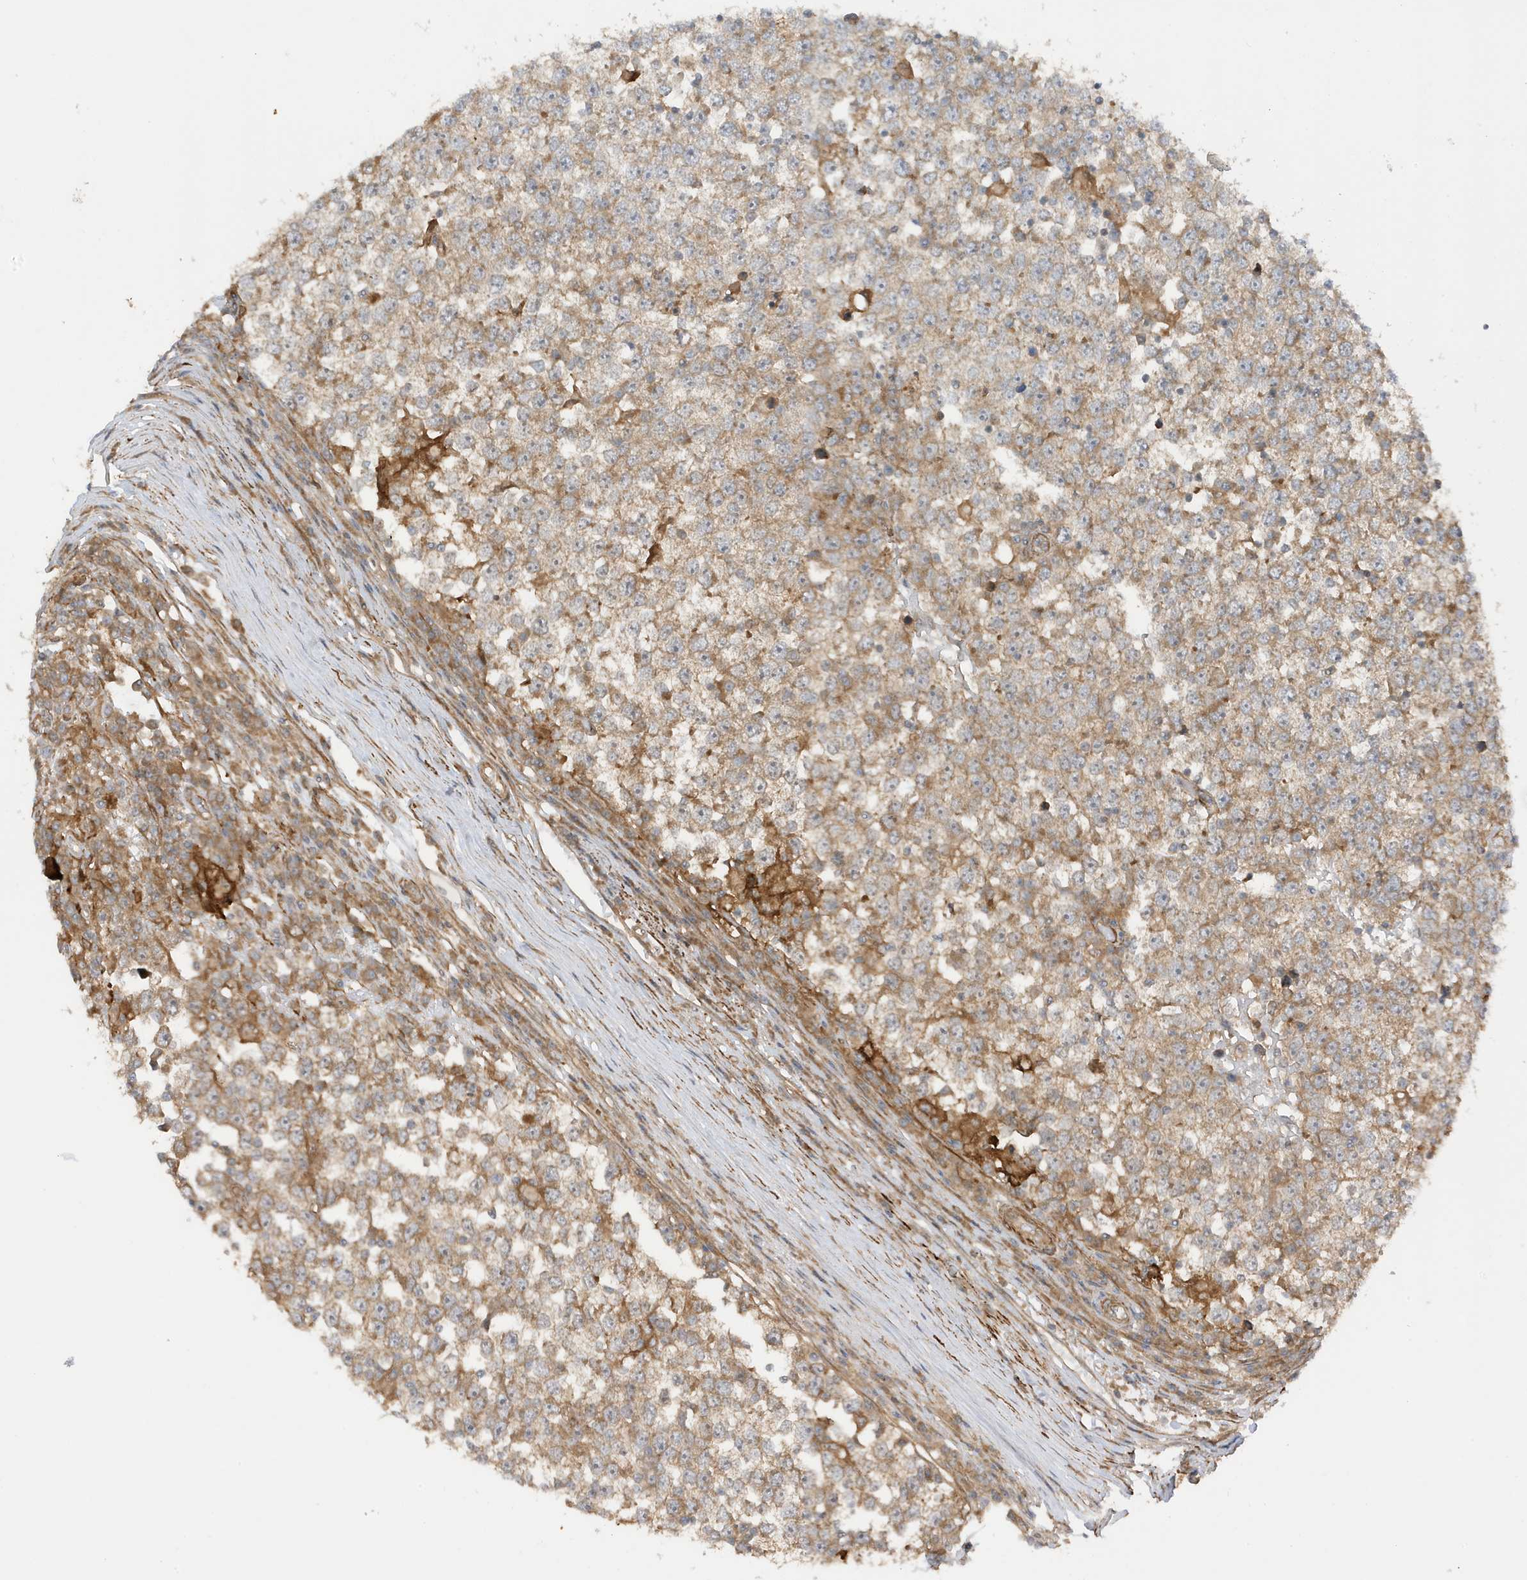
{"staining": {"intensity": "moderate", "quantity": ">75%", "location": "cytoplasmic/membranous"}, "tissue": "testis cancer", "cell_type": "Tumor cells", "image_type": "cancer", "snomed": [{"axis": "morphology", "description": "Seminoma, NOS"}, {"axis": "topography", "description": "Testis"}], "caption": "Testis cancer (seminoma) stained with IHC demonstrates moderate cytoplasmic/membranous positivity in approximately >75% of tumor cells.", "gene": "CDC42EP3", "patient": {"sex": "male", "age": 65}}